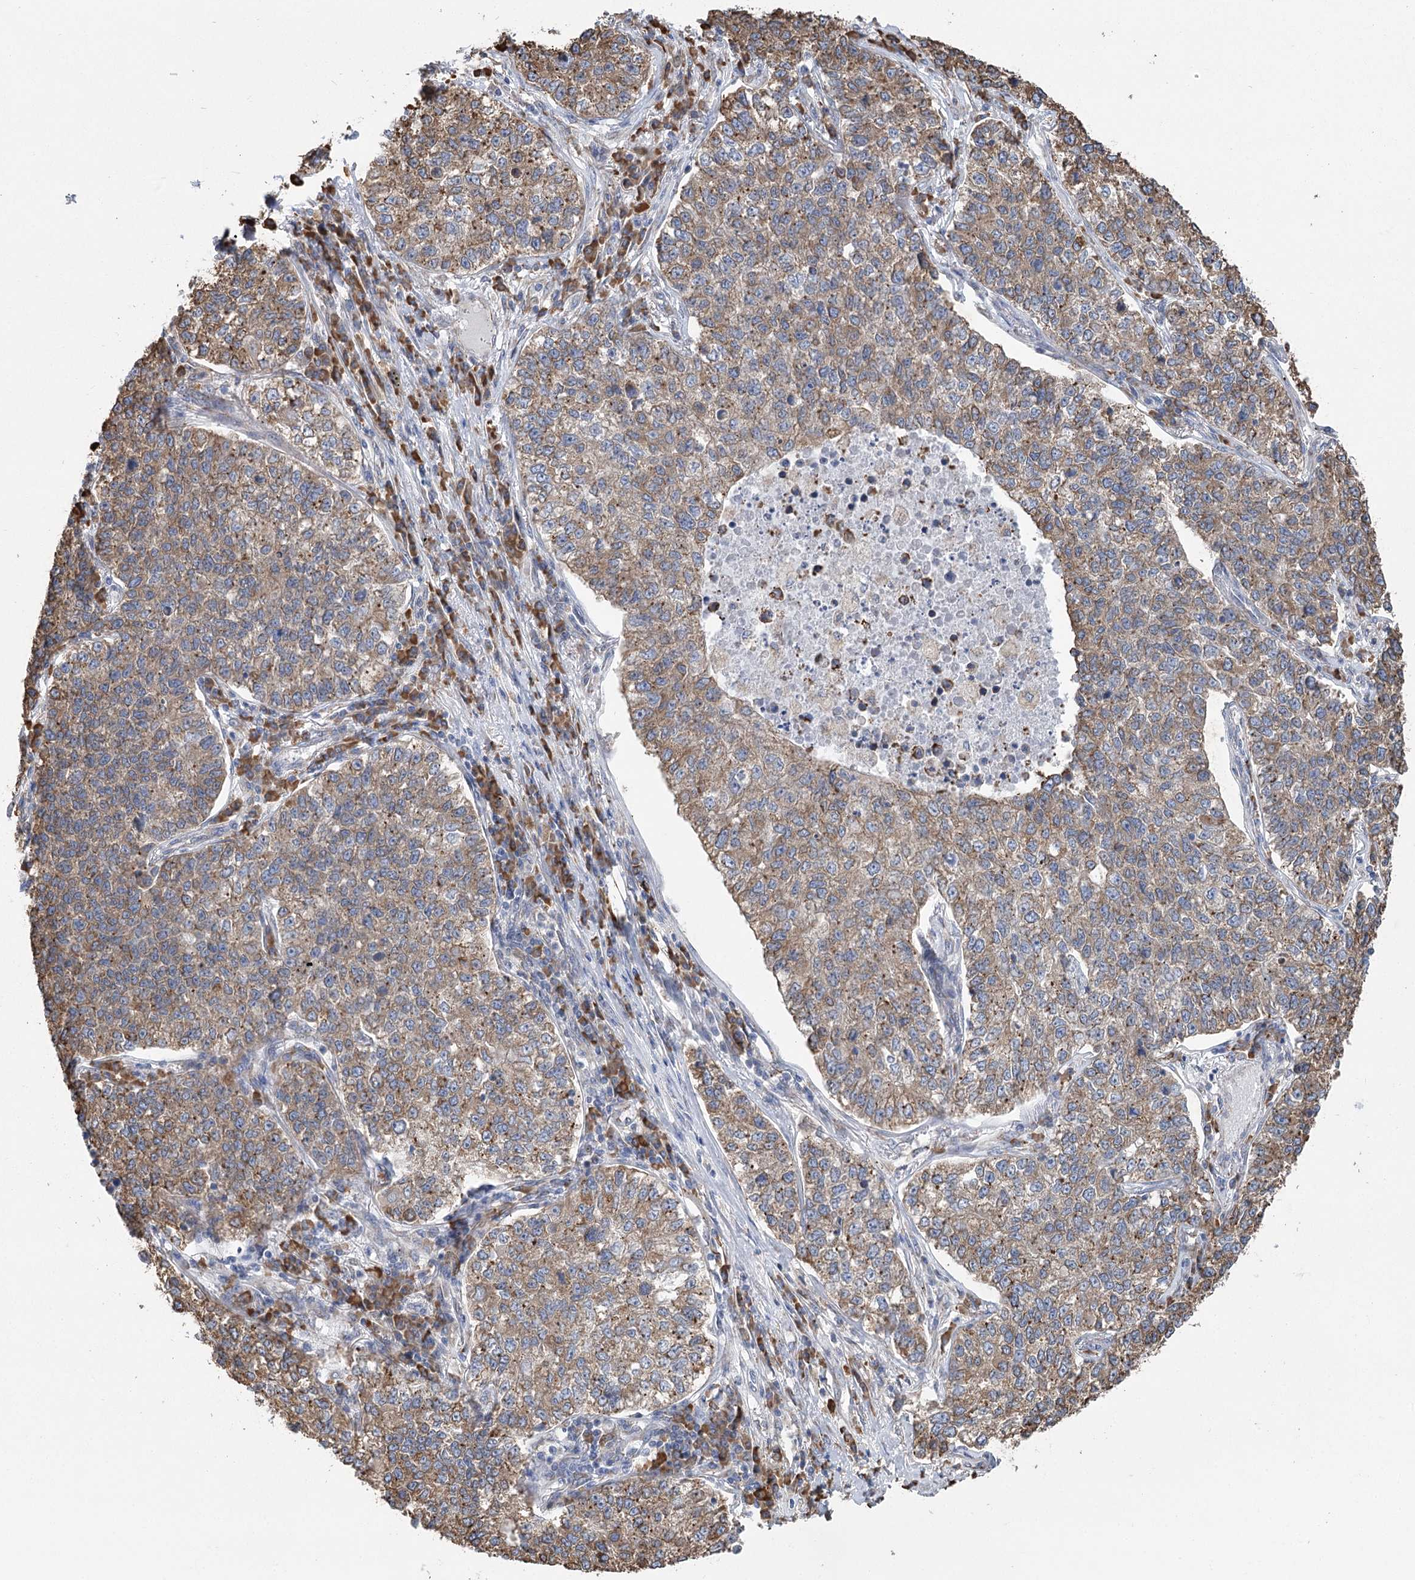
{"staining": {"intensity": "moderate", "quantity": ">75%", "location": "cytoplasmic/membranous"}, "tissue": "lung cancer", "cell_type": "Tumor cells", "image_type": "cancer", "snomed": [{"axis": "morphology", "description": "Adenocarcinoma, NOS"}, {"axis": "topography", "description": "Lung"}], "caption": "Immunohistochemical staining of human lung cancer (adenocarcinoma) exhibits moderate cytoplasmic/membranous protein expression in approximately >75% of tumor cells.", "gene": "METTL24", "patient": {"sex": "male", "age": 49}}